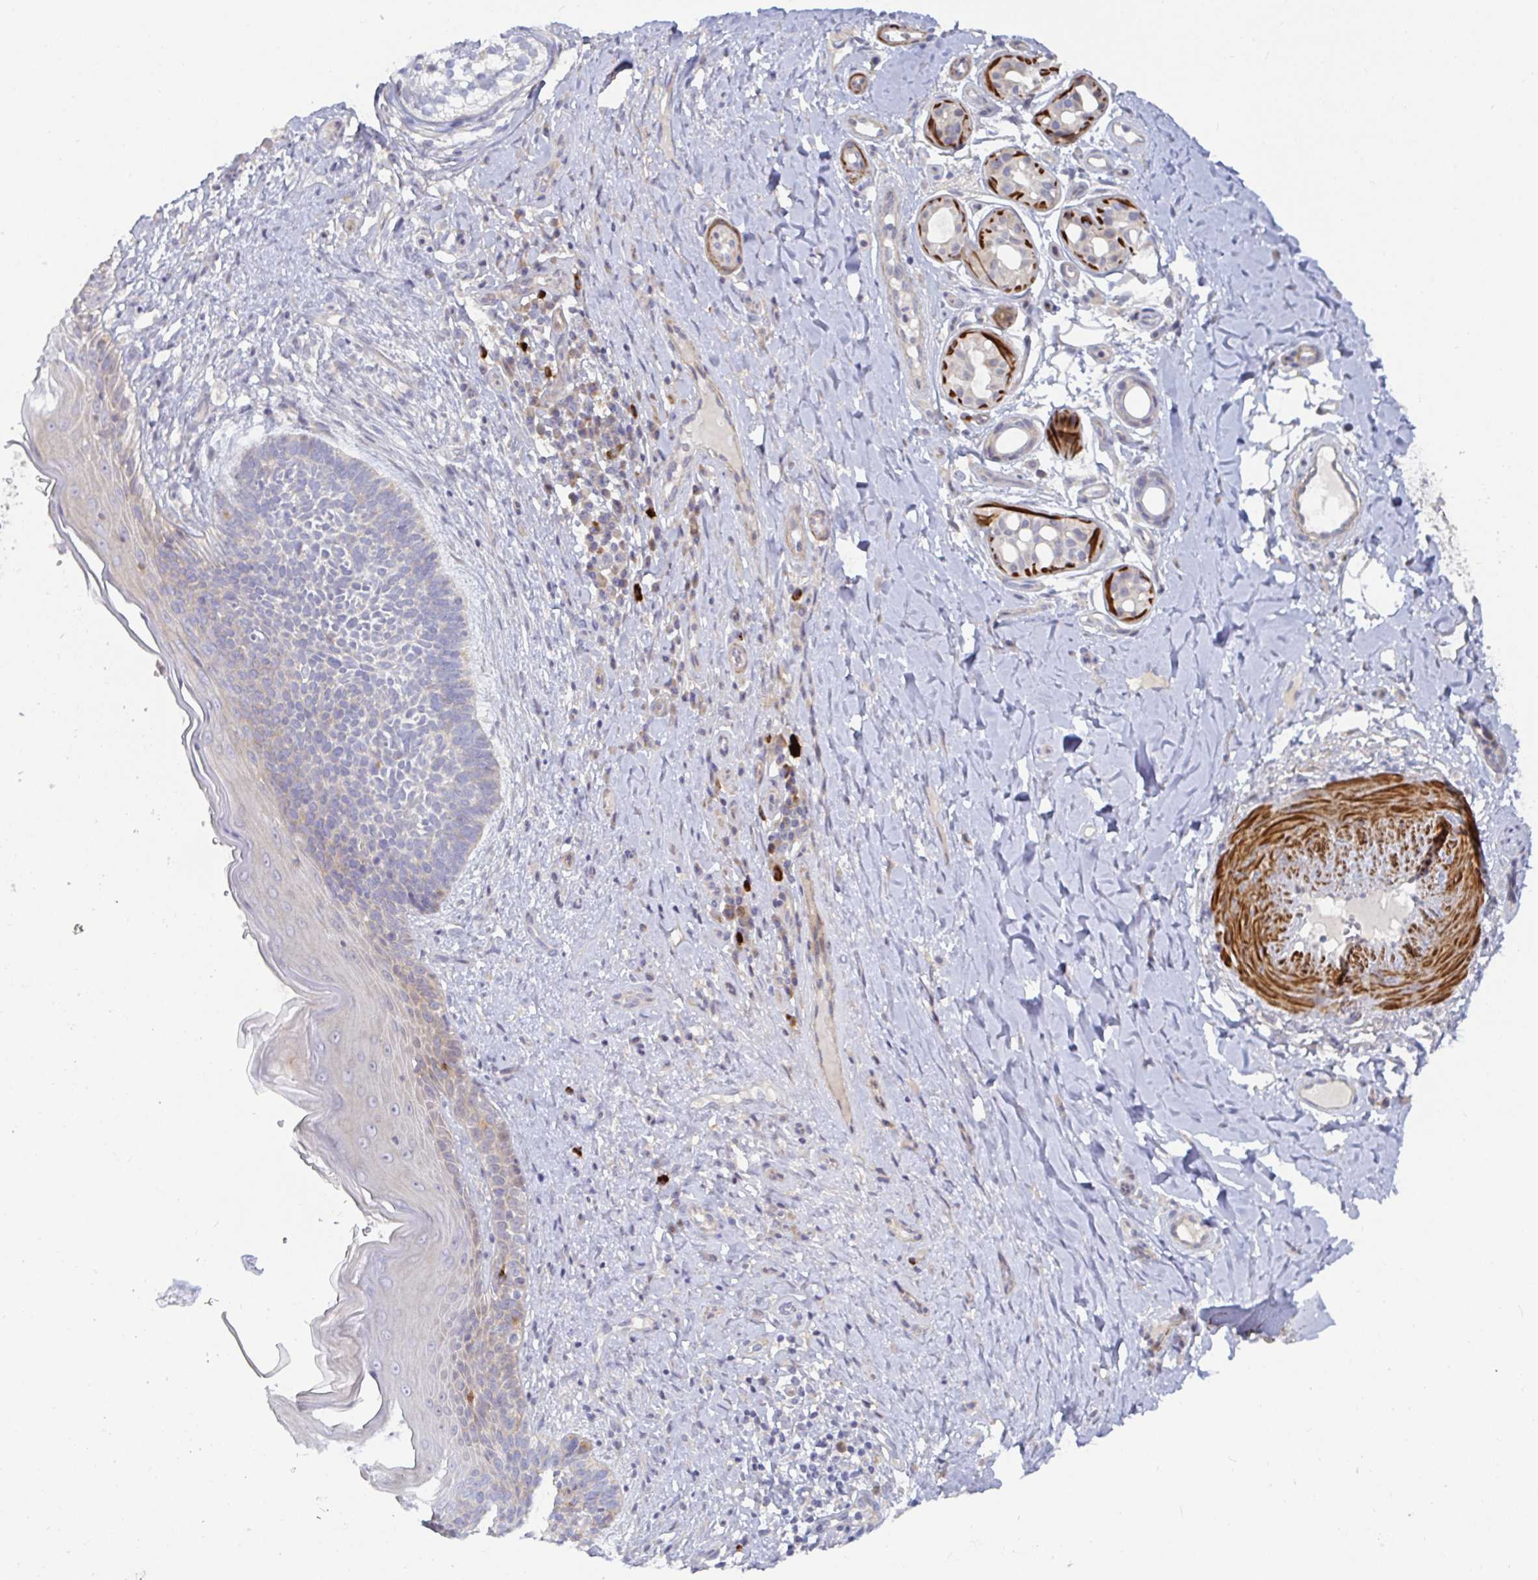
{"staining": {"intensity": "negative", "quantity": "none", "location": "none"}, "tissue": "skin cancer", "cell_type": "Tumor cells", "image_type": "cancer", "snomed": [{"axis": "morphology", "description": "Basal cell carcinoma"}, {"axis": "topography", "description": "Skin"}], "caption": "A micrograph of human skin basal cell carcinoma is negative for staining in tumor cells. (DAB (3,3'-diaminobenzidine) IHC with hematoxylin counter stain).", "gene": "SSH2", "patient": {"sex": "male", "age": 89}}